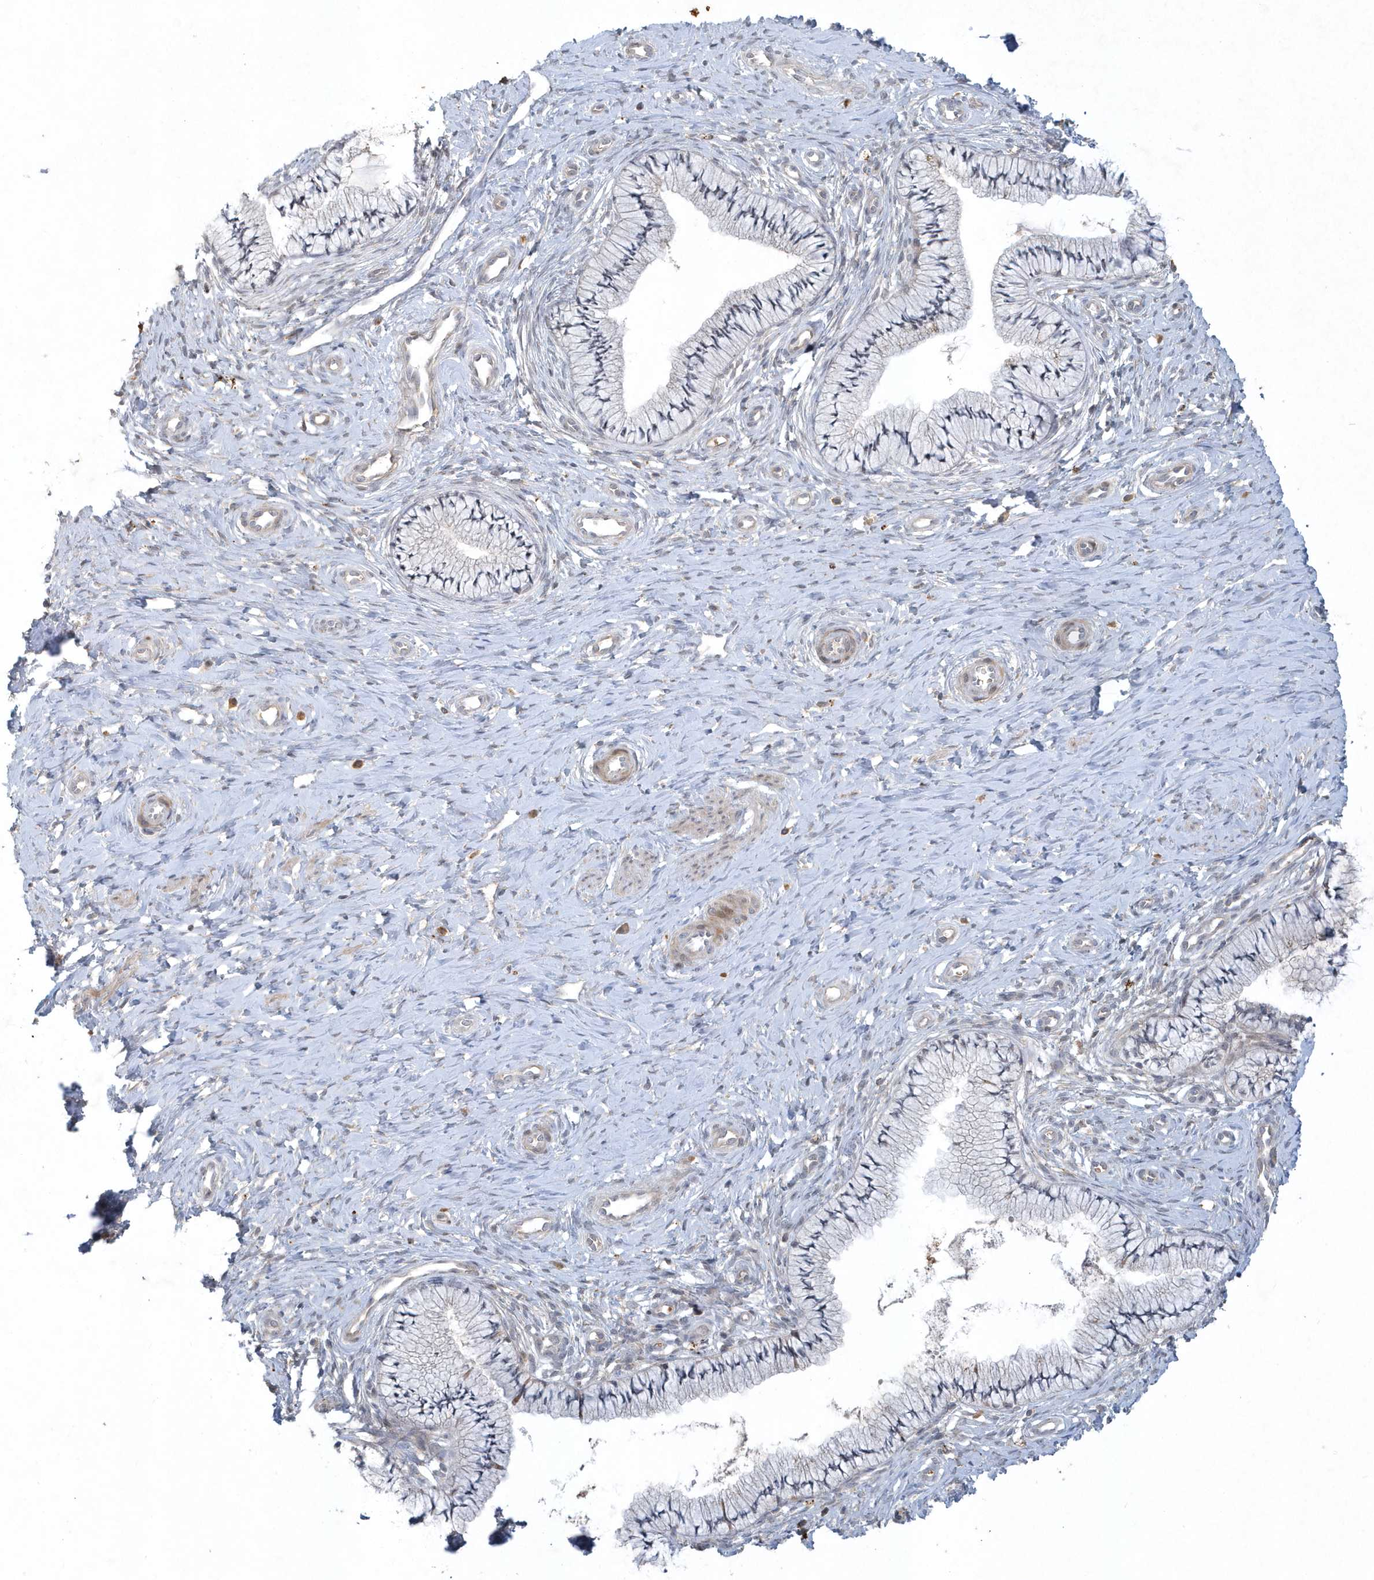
{"staining": {"intensity": "weak", "quantity": "25%-75%", "location": "cytoplasmic/membranous"}, "tissue": "cervix", "cell_type": "Glandular cells", "image_type": "normal", "snomed": [{"axis": "morphology", "description": "Normal tissue, NOS"}, {"axis": "topography", "description": "Cervix"}], "caption": "Protein staining exhibits weak cytoplasmic/membranous expression in approximately 25%-75% of glandular cells in normal cervix.", "gene": "THG1L", "patient": {"sex": "female", "age": 36}}